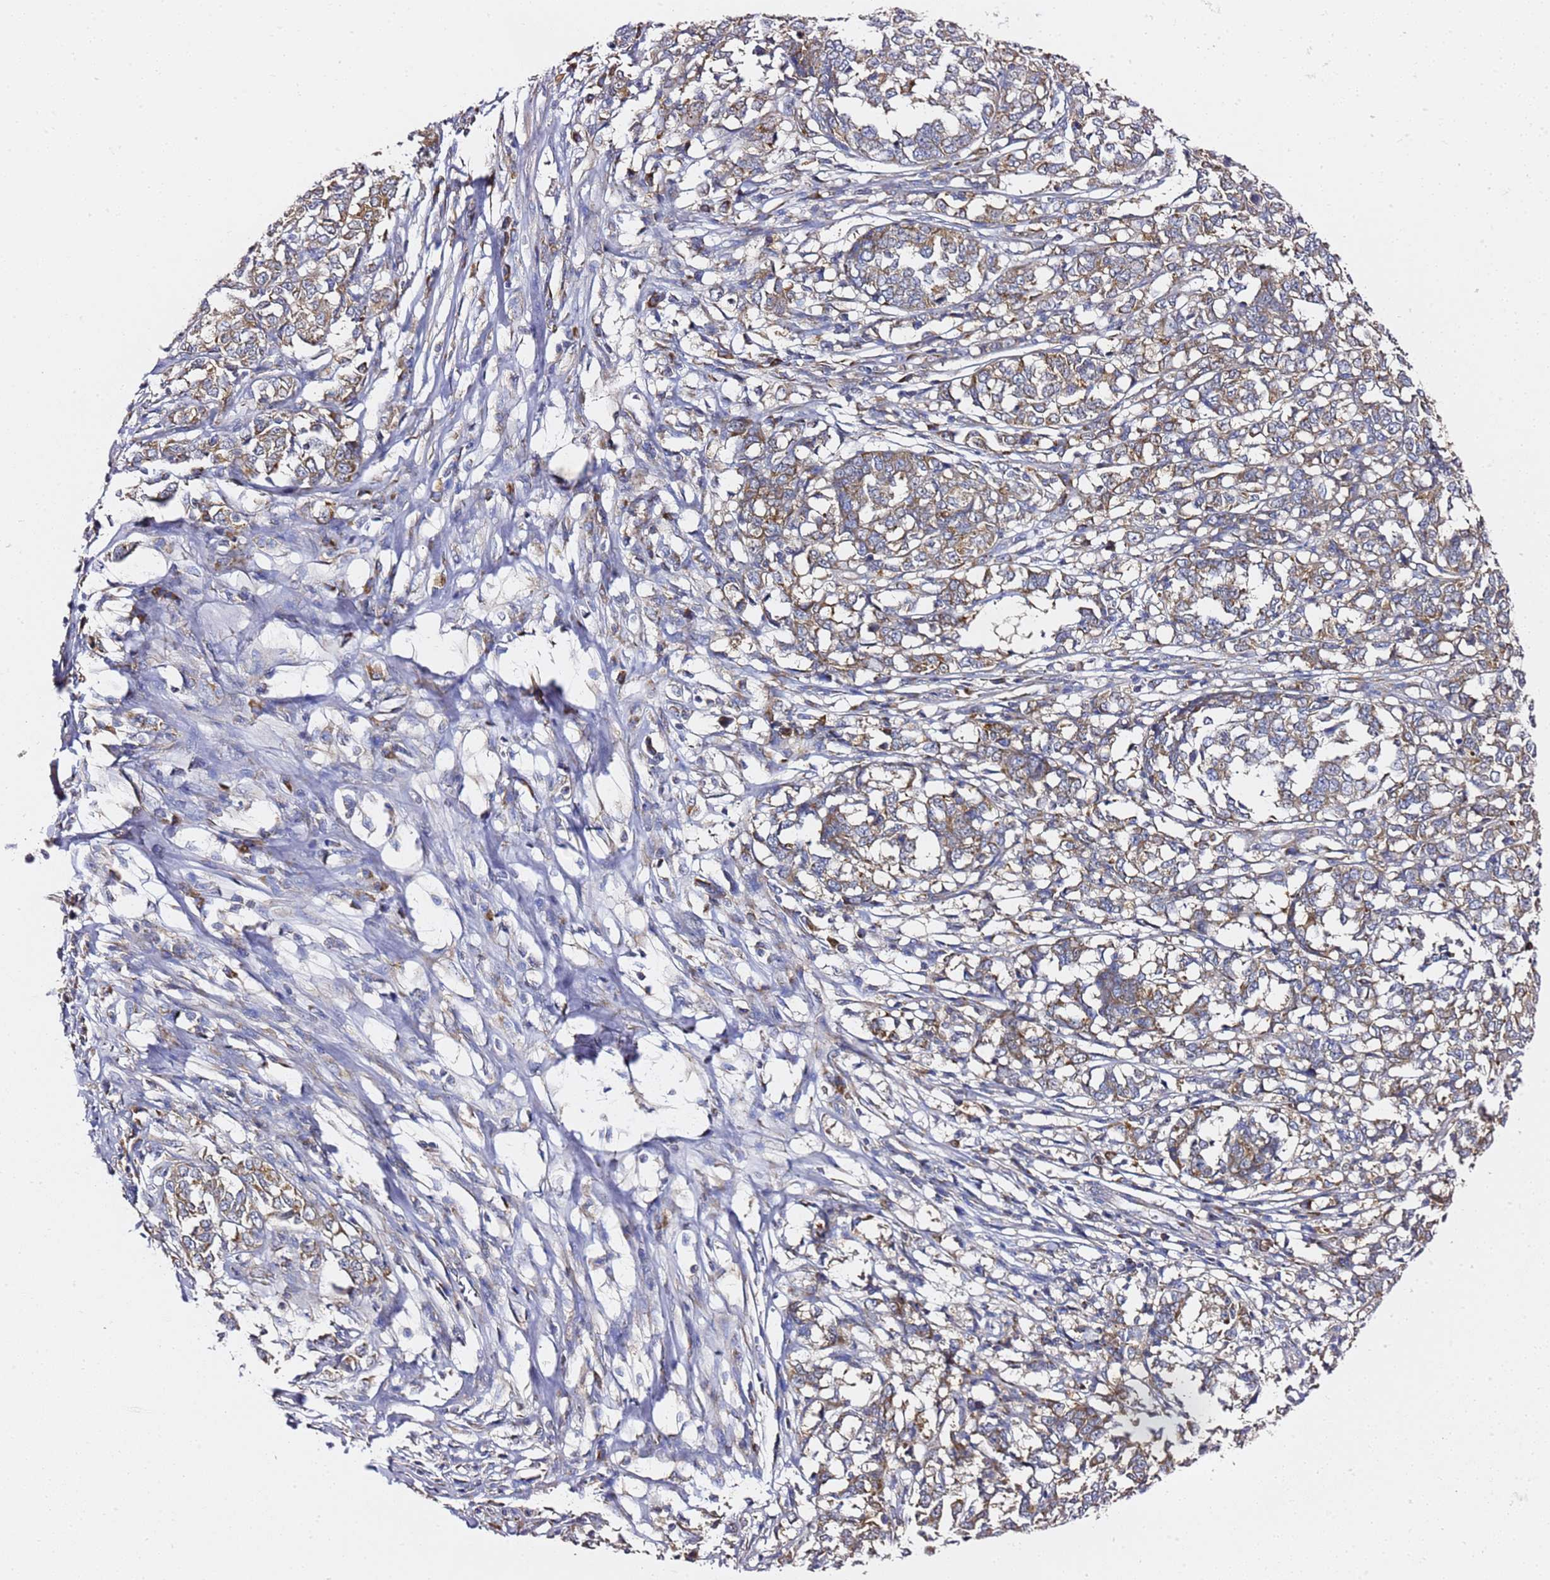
{"staining": {"intensity": "moderate", "quantity": ">75%", "location": "cytoplasmic/membranous"}, "tissue": "melanoma", "cell_type": "Tumor cells", "image_type": "cancer", "snomed": [{"axis": "morphology", "description": "Malignant melanoma, NOS"}, {"axis": "topography", "description": "Skin"}], "caption": "This micrograph shows malignant melanoma stained with IHC to label a protein in brown. The cytoplasmic/membranous of tumor cells show moderate positivity for the protein. Nuclei are counter-stained blue.", "gene": "C19orf12", "patient": {"sex": "female", "age": 72}}